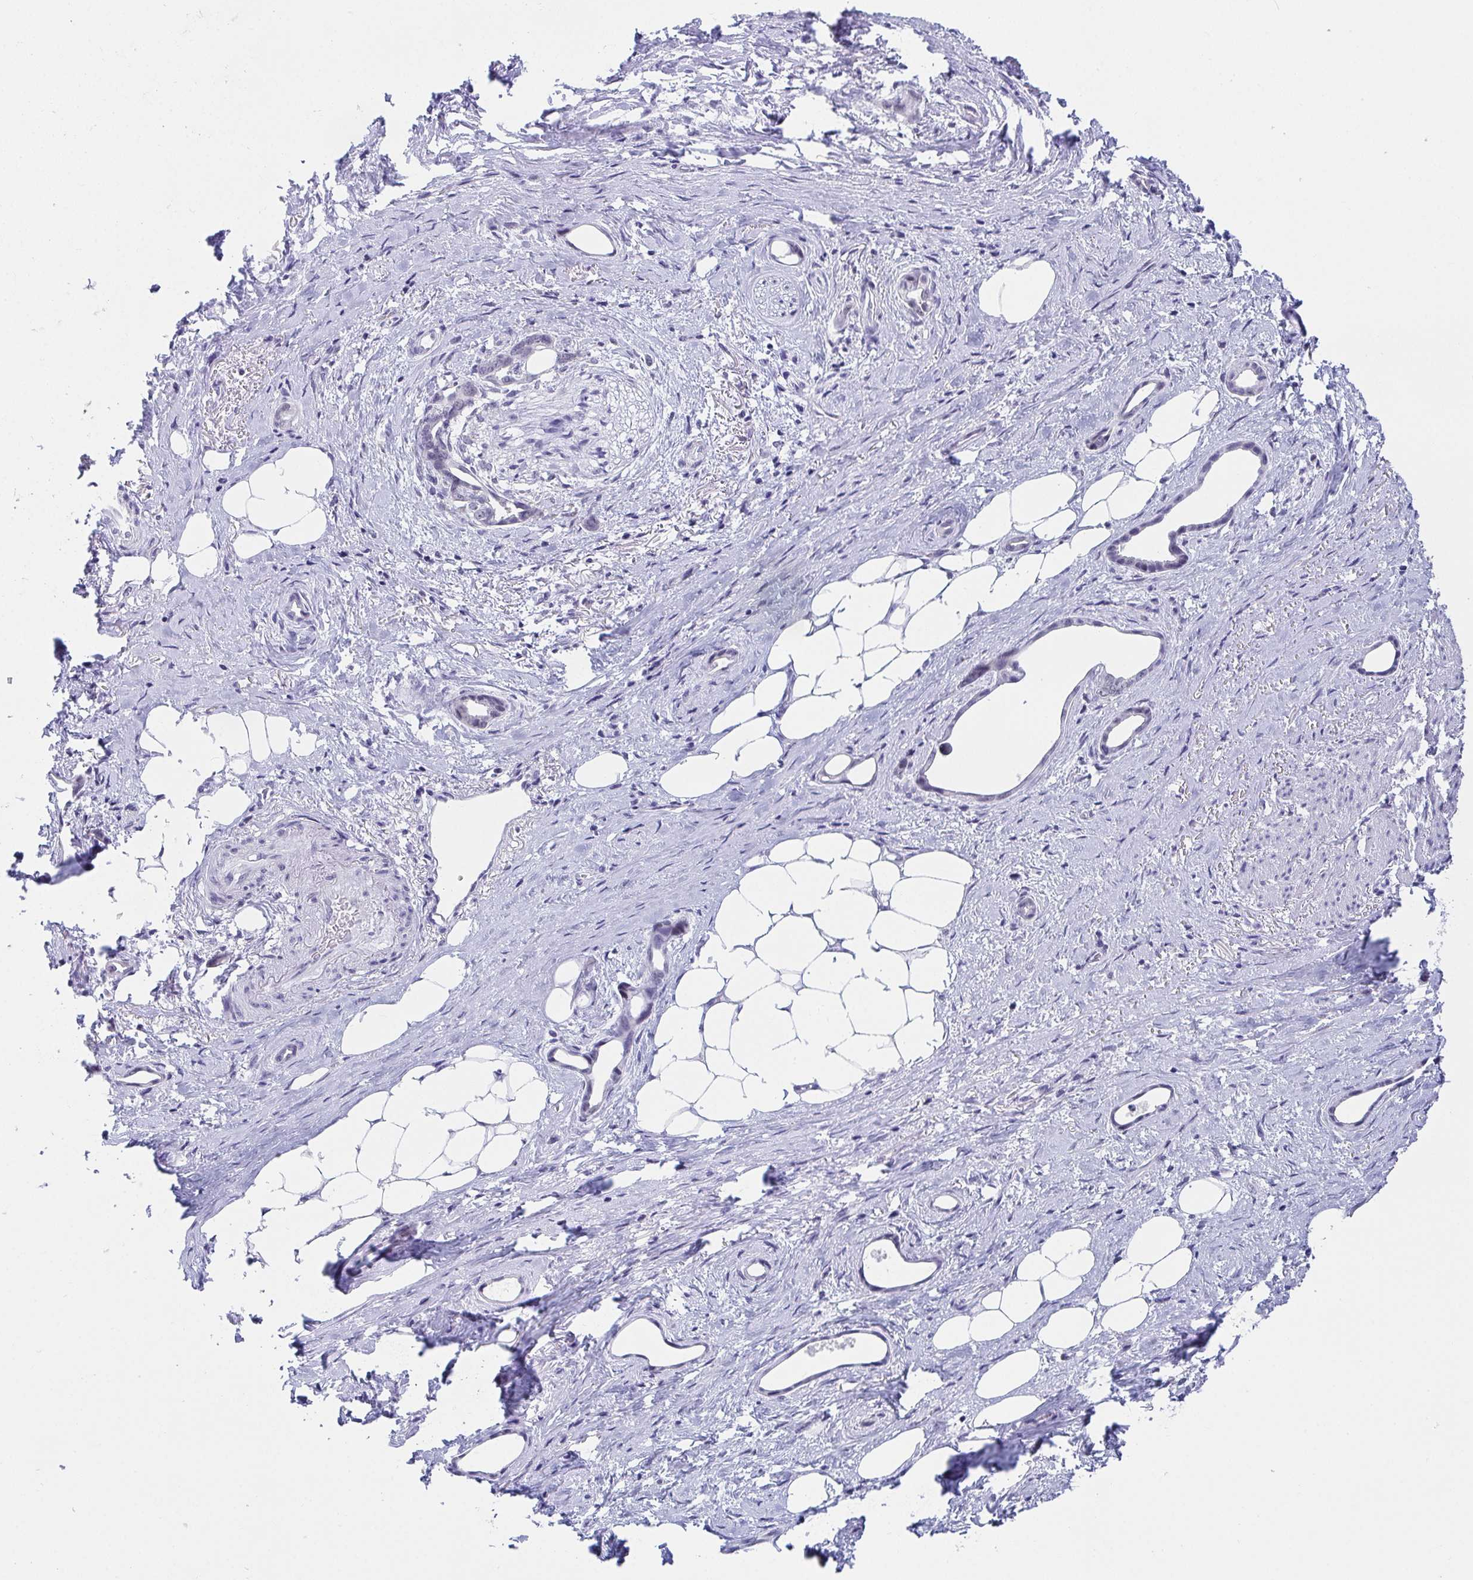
{"staining": {"intensity": "negative", "quantity": "none", "location": "none"}, "tissue": "stomach cancer", "cell_type": "Tumor cells", "image_type": "cancer", "snomed": [{"axis": "morphology", "description": "Adenocarcinoma, NOS"}, {"axis": "topography", "description": "Stomach, upper"}], "caption": "Protein analysis of adenocarcinoma (stomach) exhibits no significant staining in tumor cells. The staining was performed using DAB (3,3'-diaminobenzidine) to visualize the protein expression in brown, while the nuclei were stained in blue with hematoxylin (Magnification: 20x).", "gene": "WDR72", "patient": {"sex": "male", "age": 62}}